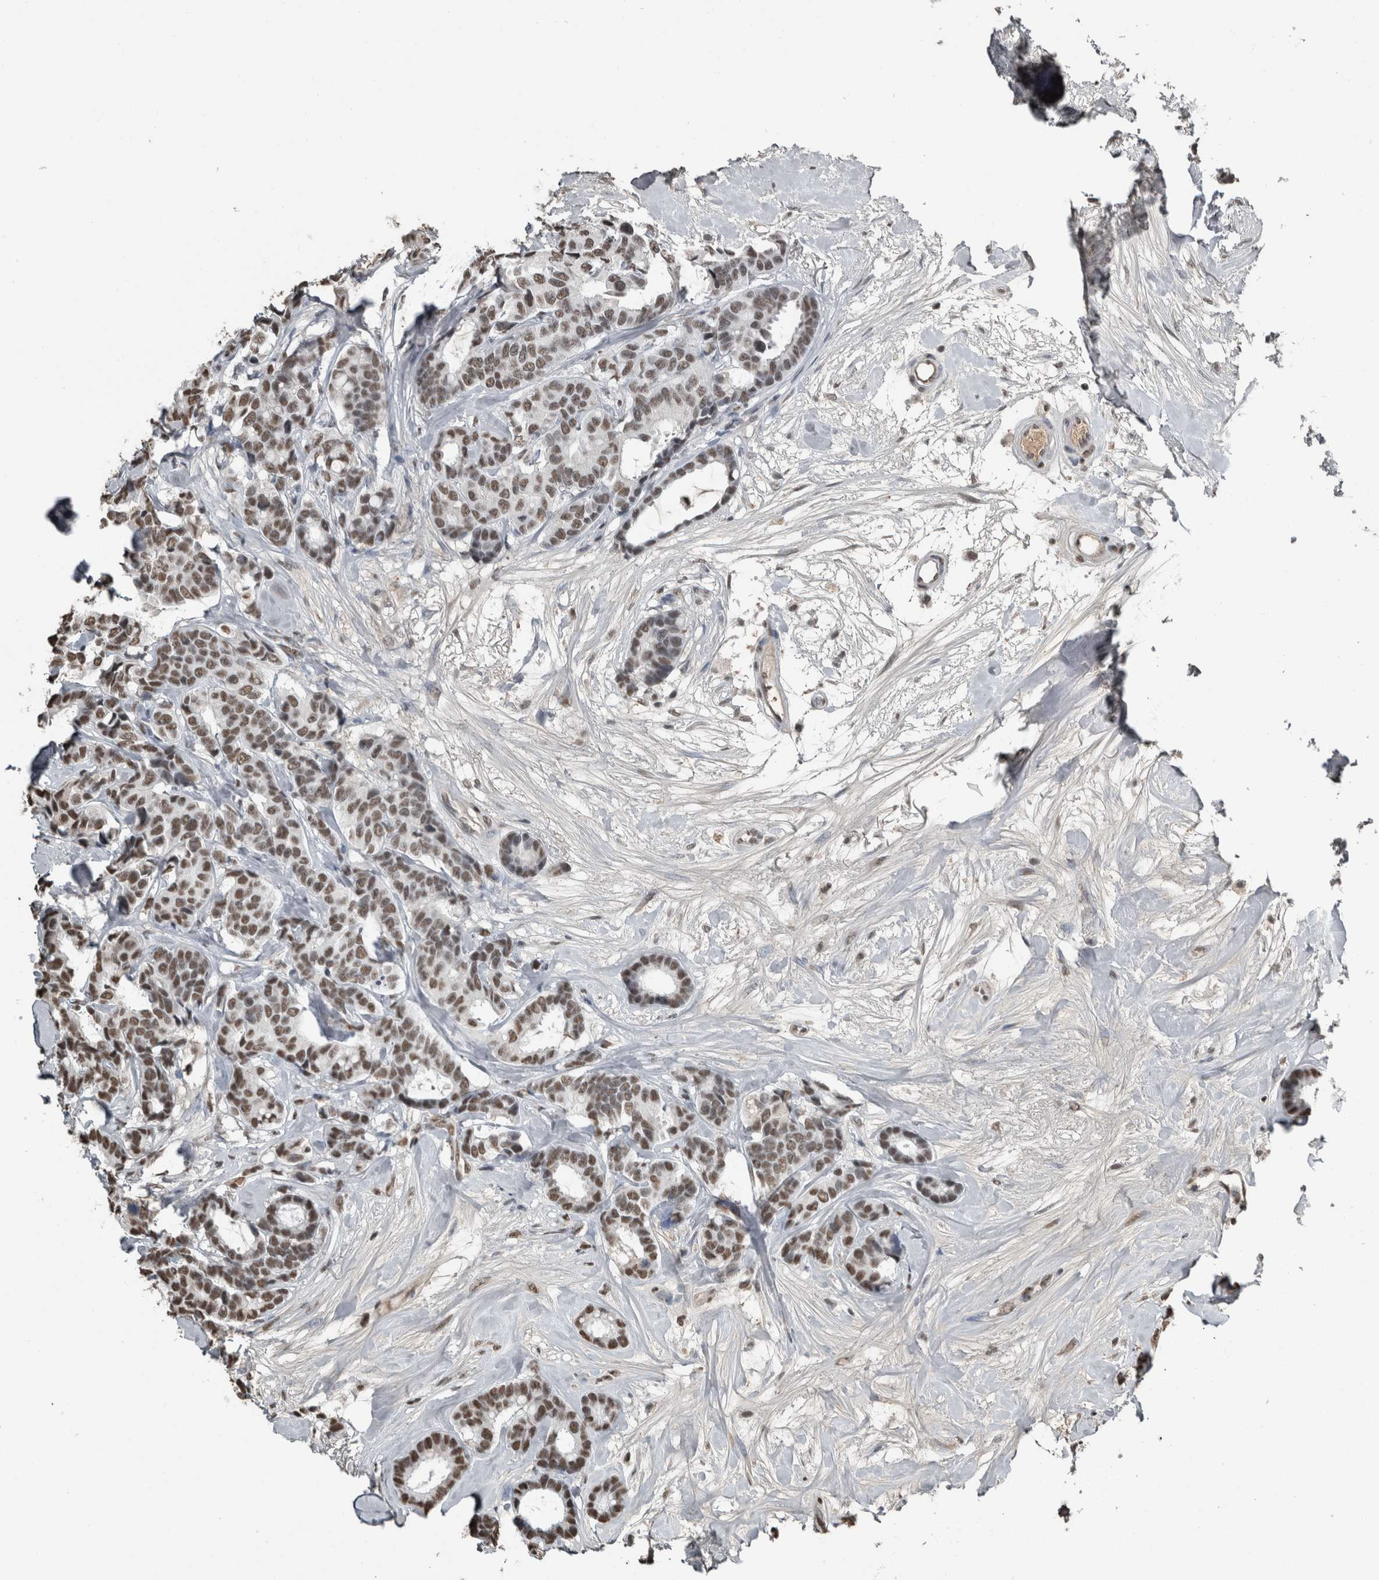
{"staining": {"intensity": "moderate", "quantity": ">75%", "location": "nuclear"}, "tissue": "breast cancer", "cell_type": "Tumor cells", "image_type": "cancer", "snomed": [{"axis": "morphology", "description": "Duct carcinoma"}, {"axis": "topography", "description": "Breast"}], "caption": "A histopathology image of invasive ductal carcinoma (breast) stained for a protein exhibits moderate nuclear brown staining in tumor cells.", "gene": "TGS1", "patient": {"sex": "female", "age": 87}}